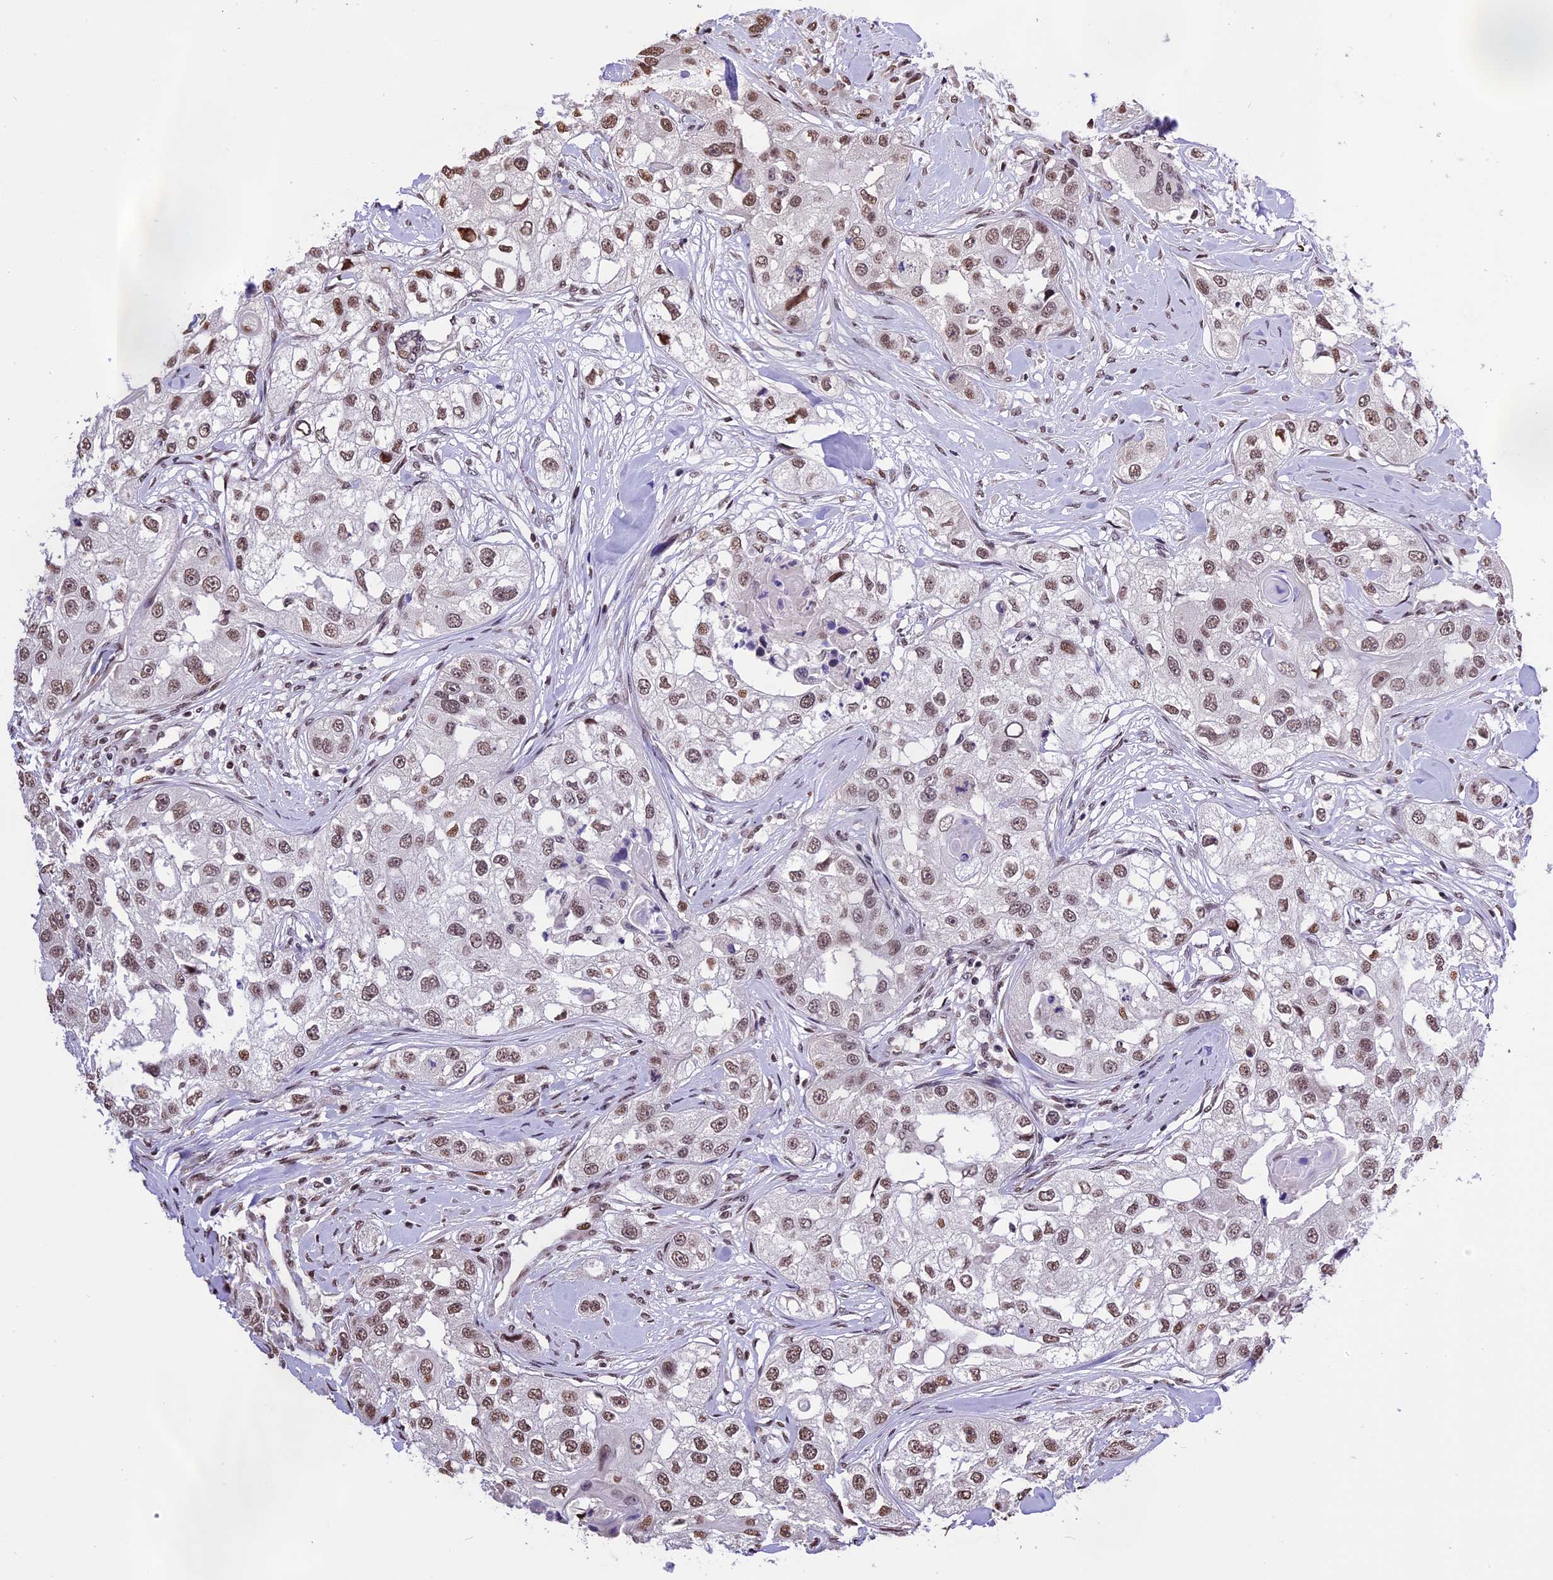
{"staining": {"intensity": "moderate", "quantity": ">75%", "location": "nuclear"}, "tissue": "head and neck cancer", "cell_type": "Tumor cells", "image_type": "cancer", "snomed": [{"axis": "morphology", "description": "Normal tissue, NOS"}, {"axis": "morphology", "description": "Squamous cell carcinoma, NOS"}, {"axis": "topography", "description": "Skeletal muscle"}, {"axis": "topography", "description": "Head-Neck"}], "caption": "Protein expression analysis of human squamous cell carcinoma (head and neck) reveals moderate nuclear staining in about >75% of tumor cells.", "gene": "POLR3E", "patient": {"sex": "male", "age": 51}}